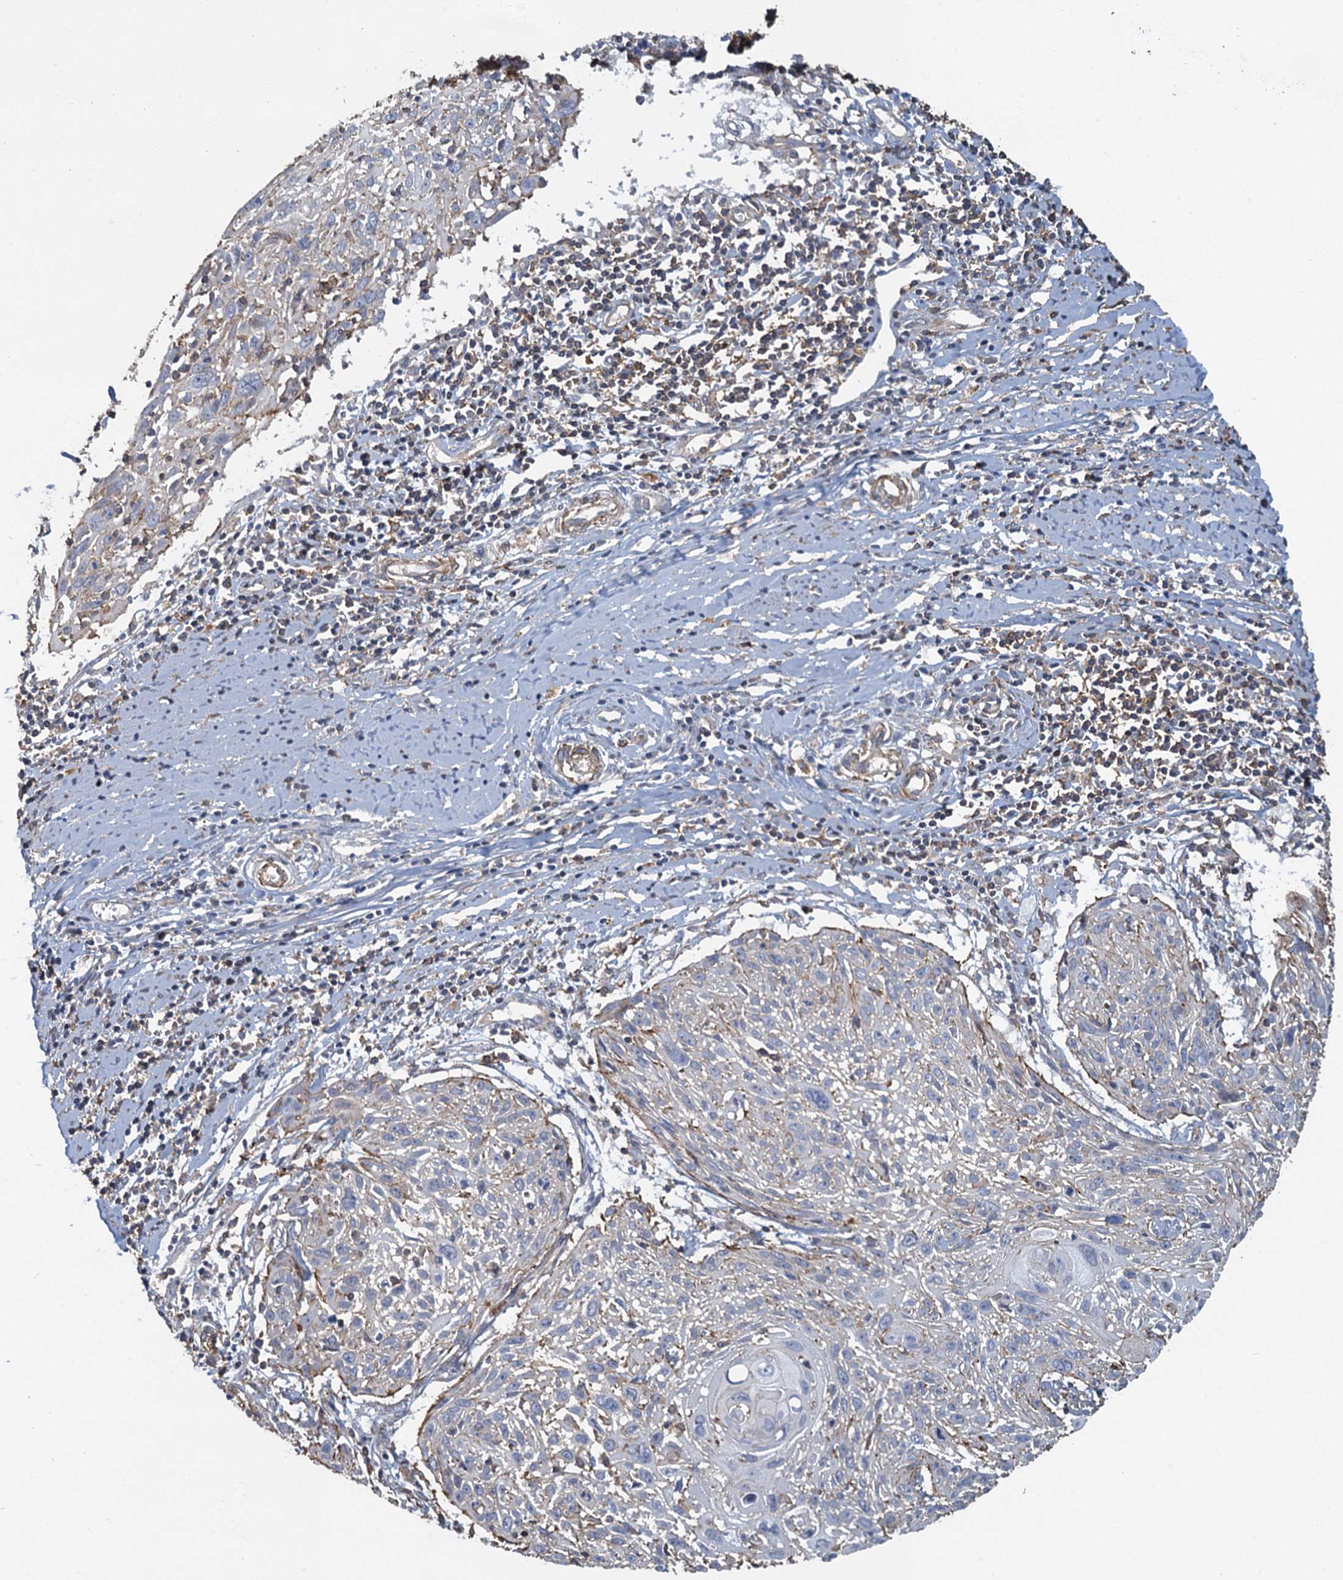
{"staining": {"intensity": "negative", "quantity": "none", "location": "none"}, "tissue": "cervical cancer", "cell_type": "Tumor cells", "image_type": "cancer", "snomed": [{"axis": "morphology", "description": "Squamous cell carcinoma, NOS"}, {"axis": "topography", "description": "Cervix"}], "caption": "IHC image of cervical cancer (squamous cell carcinoma) stained for a protein (brown), which exhibits no expression in tumor cells.", "gene": "PROSER2", "patient": {"sex": "female", "age": 51}}